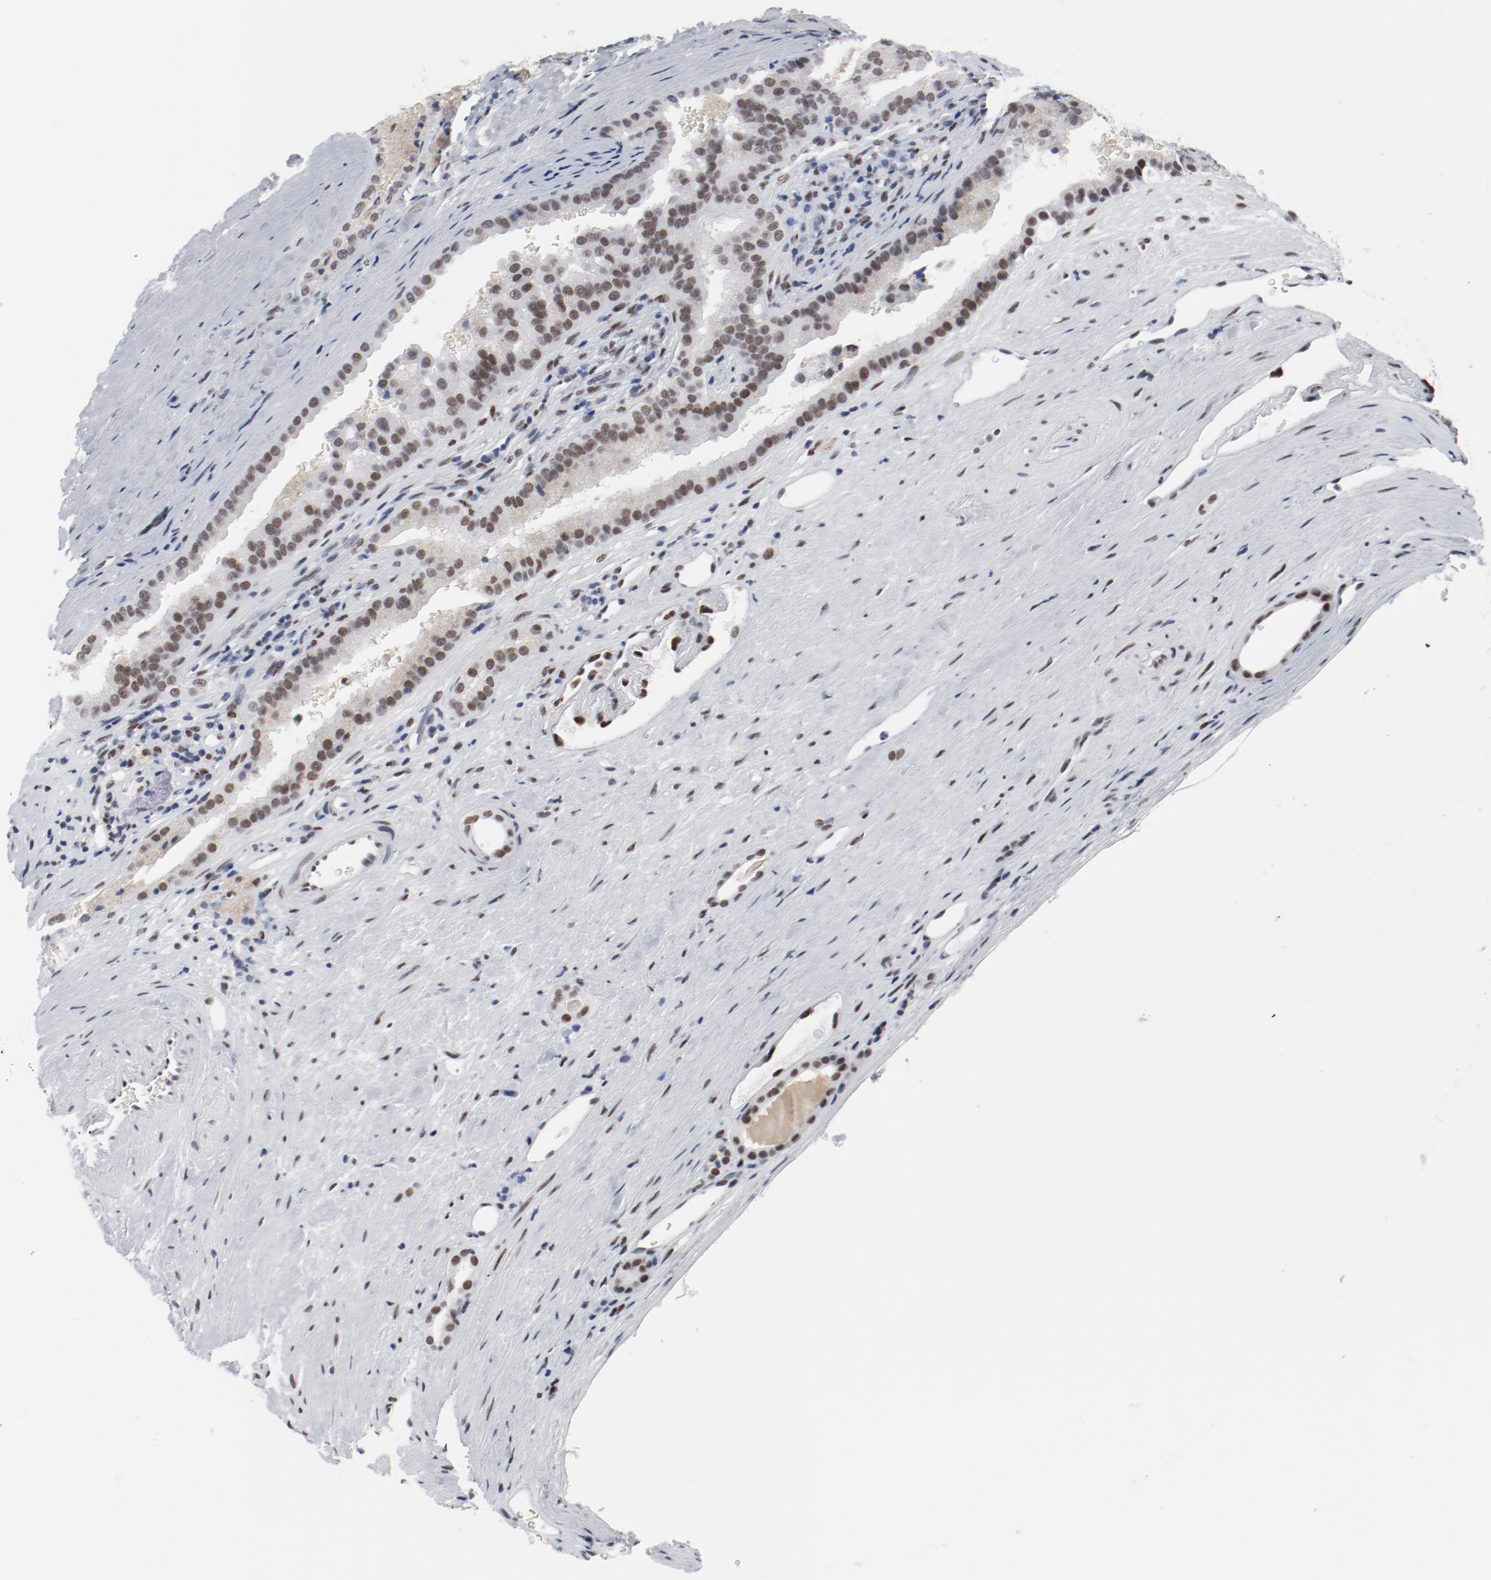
{"staining": {"intensity": "moderate", "quantity": ">75%", "location": "nuclear"}, "tissue": "renal cancer", "cell_type": "Tumor cells", "image_type": "cancer", "snomed": [{"axis": "morphology", "description": "Adenocarcinoma, NOS"}, {"axis": "topography", "description": "Kidney"}], "caption": "Protein expression analysis of adenocarcinoma (renal) displays moderate nuclear positivity in approximately >75% of tumor cells. Ihc stains the protein in brown and the nuclei are stained blue.", "gene": "ARNT", "patient": {"sex": "male", "age": 61}}